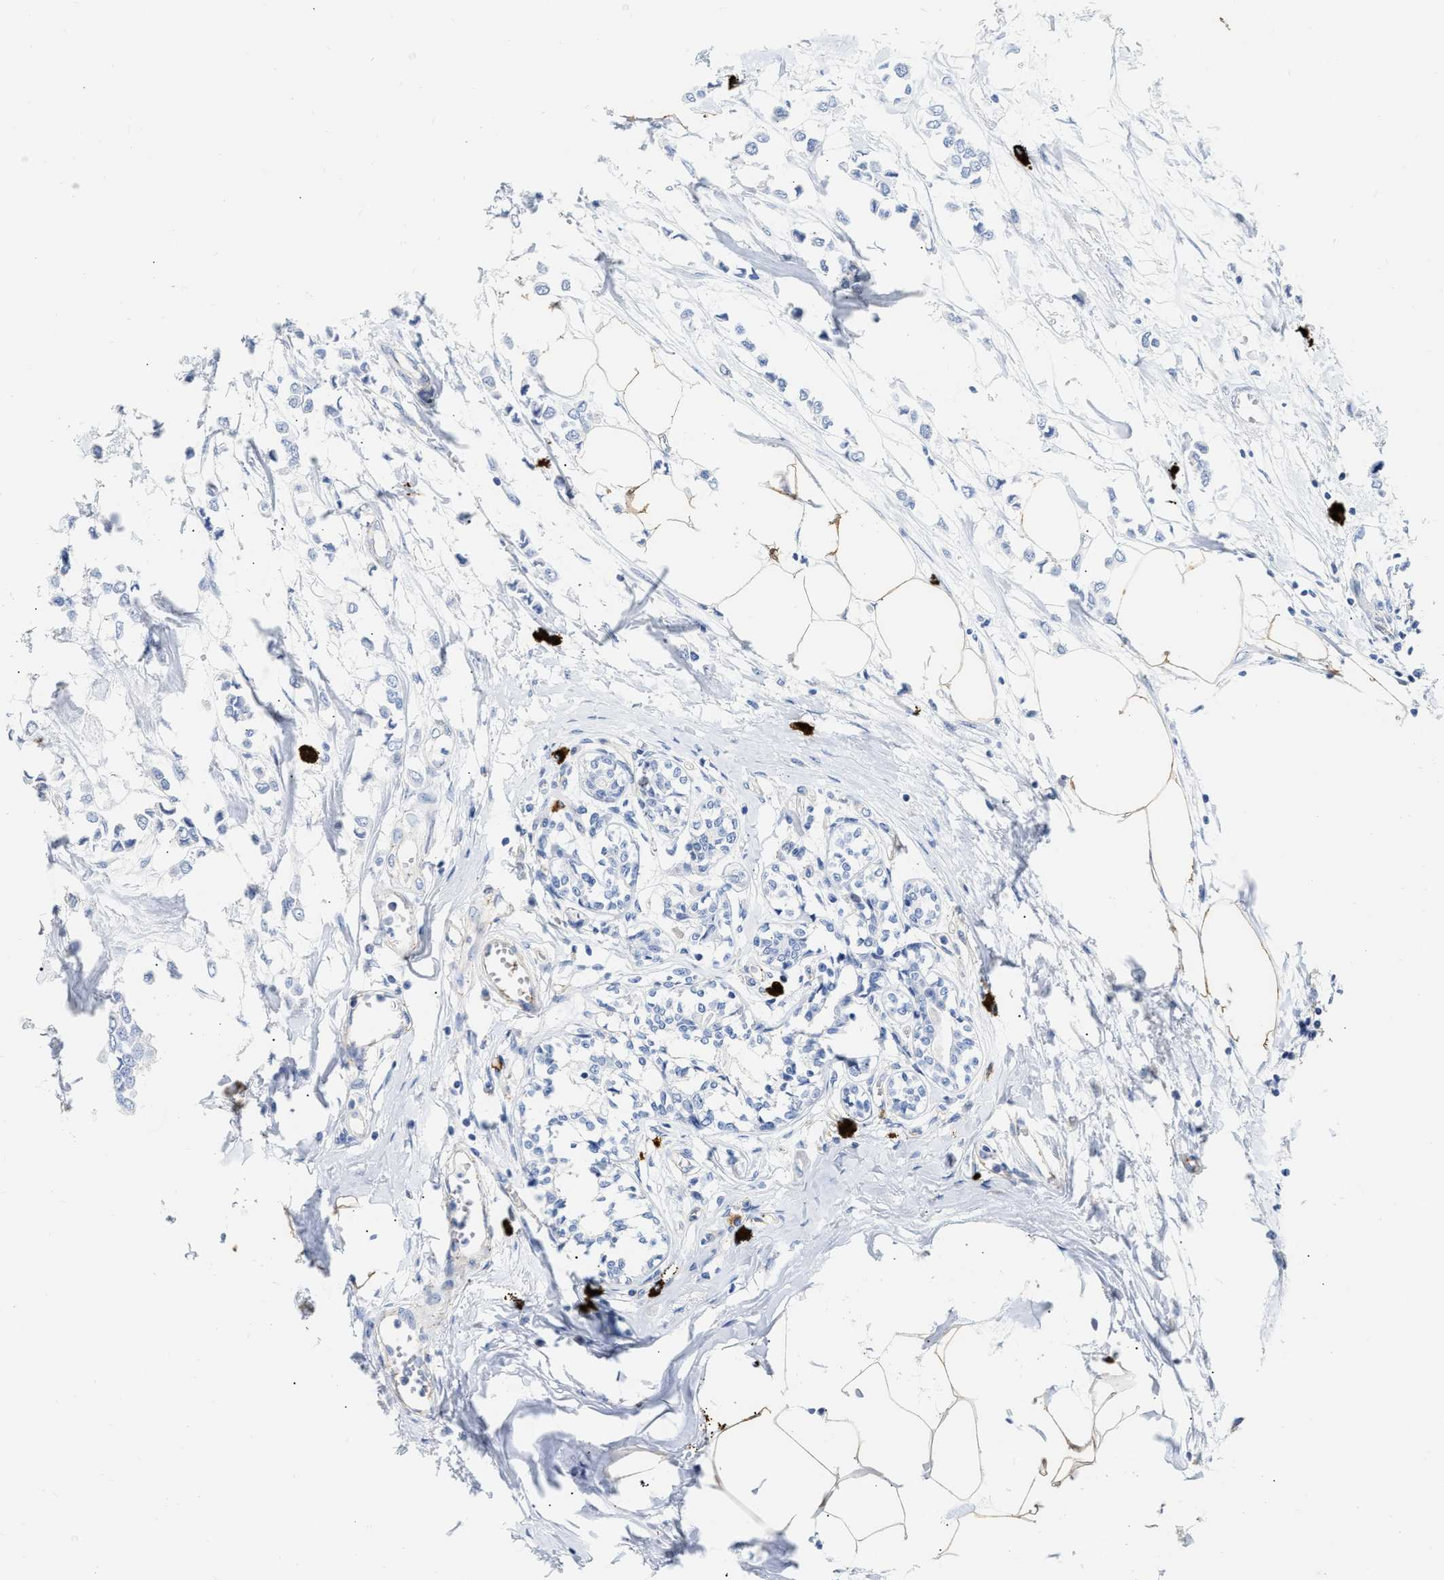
{"staining": {"intensity": "negative", "quantity": "none", "location": "none"}, "tissue": "breast cancer", "cell_type": "Tumor cells", "image_type": "cancer", "snomed": [{"axis": "morphology", "description": "Lobular carcinoma"}, {"axis": "topography", "description": "Breast"}], "caption": "Micrograph shows no significant protein expression in tumor cells of breast cancer (lobular carcinoma).", "gene": "FHL1", "patient": {"sex": "female", "age": 51}}